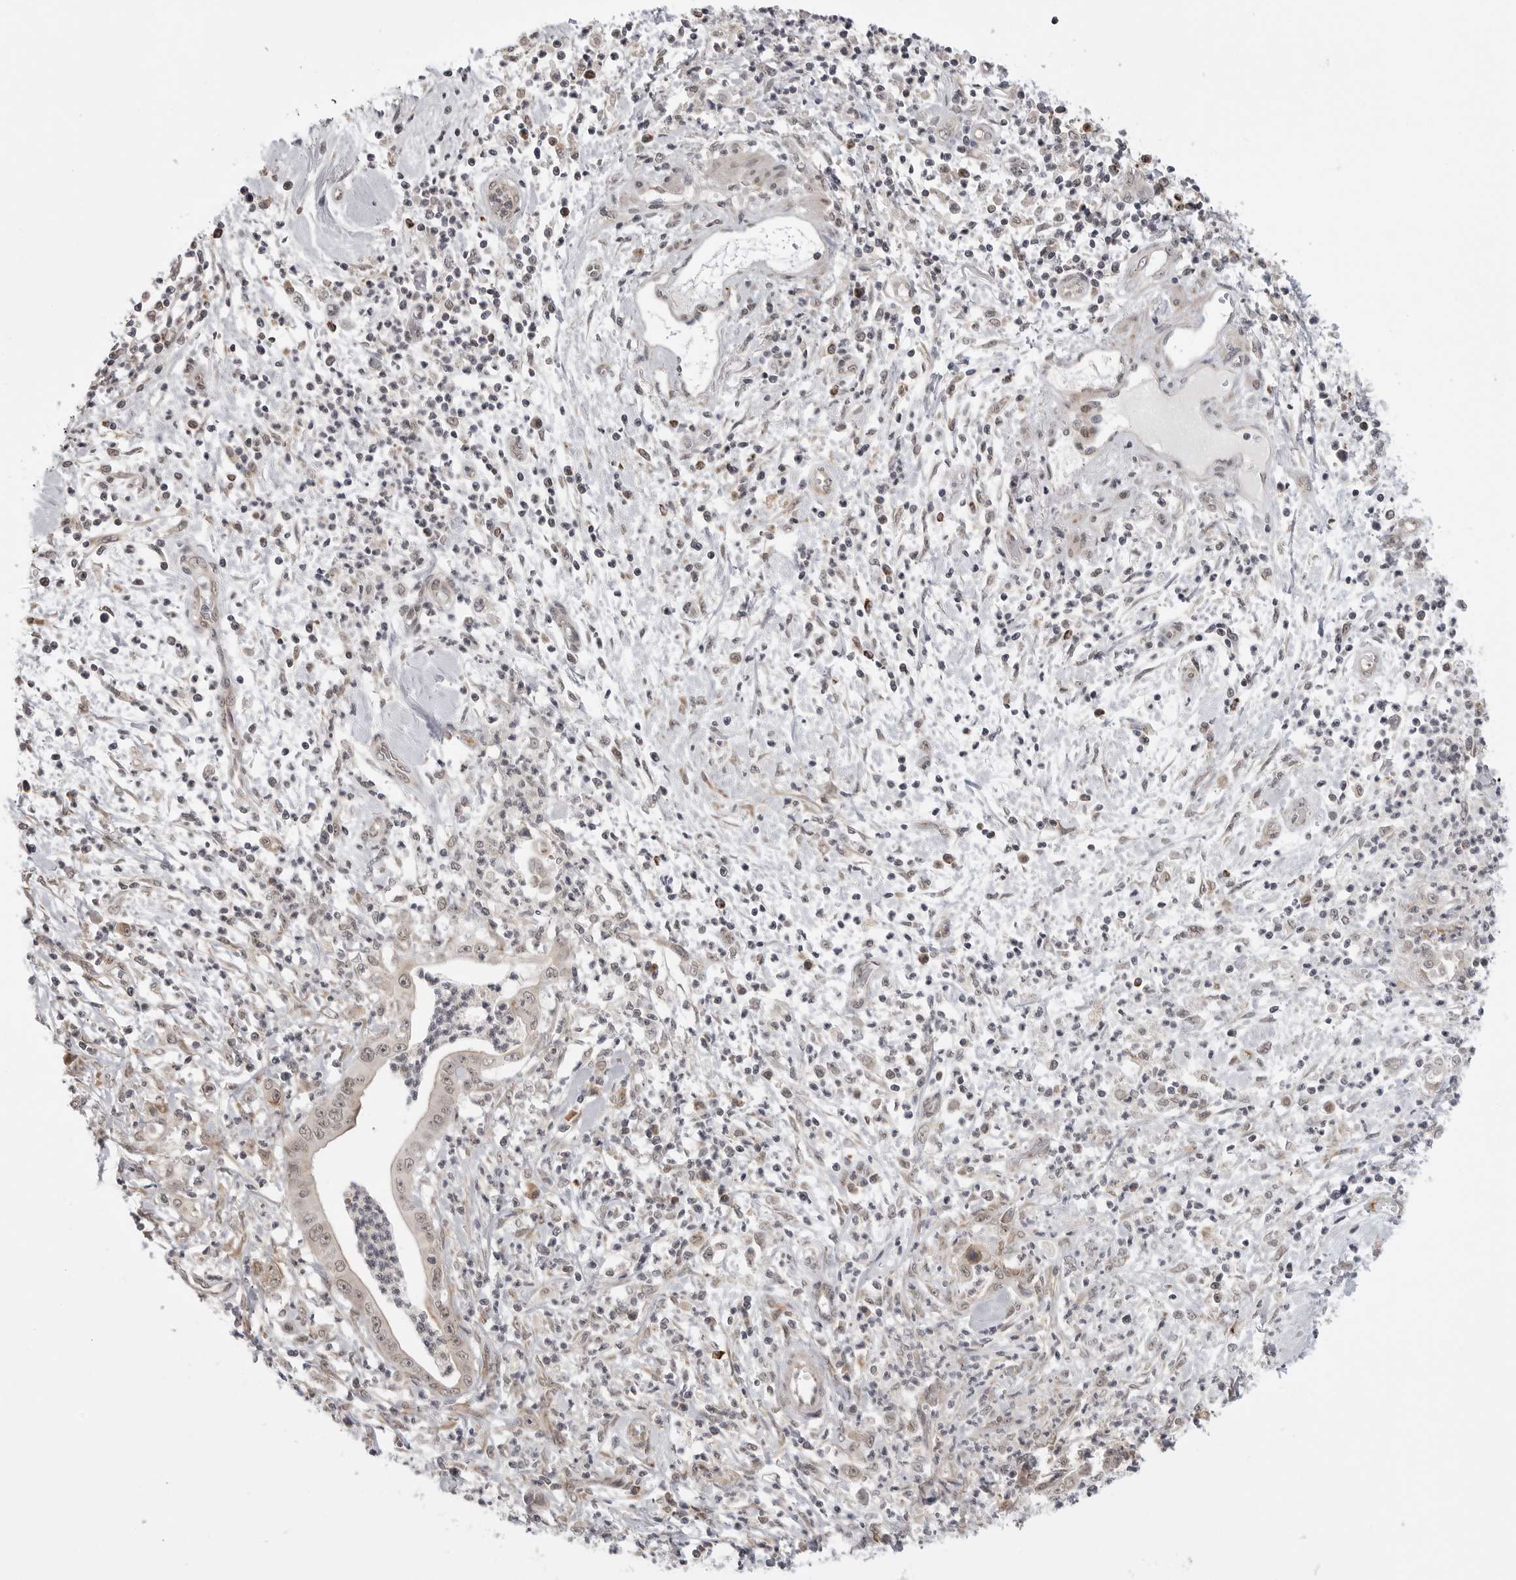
{"staining": {"intensity": "moderate", "quantity": "<25%", "location": "cytoplasmic/membranous,nuclear"}, "tissue": "pancreatic cancer", "cell_type": "Tumor cells", "image_type": "cancer", "snomed": [{"axis": "morphology", "description": "Adenocarcinoma, NOS"}, {"axis": "topography", "description": "Pancreas"}], "caption": "Moderate cytoplasmic/membranous and nuclear expression is identified in about <25% of tumor cells in pancreatic adenocarcinoma.", "gene": "KALRN", "patient": {"sex": "male", "age": 69}}